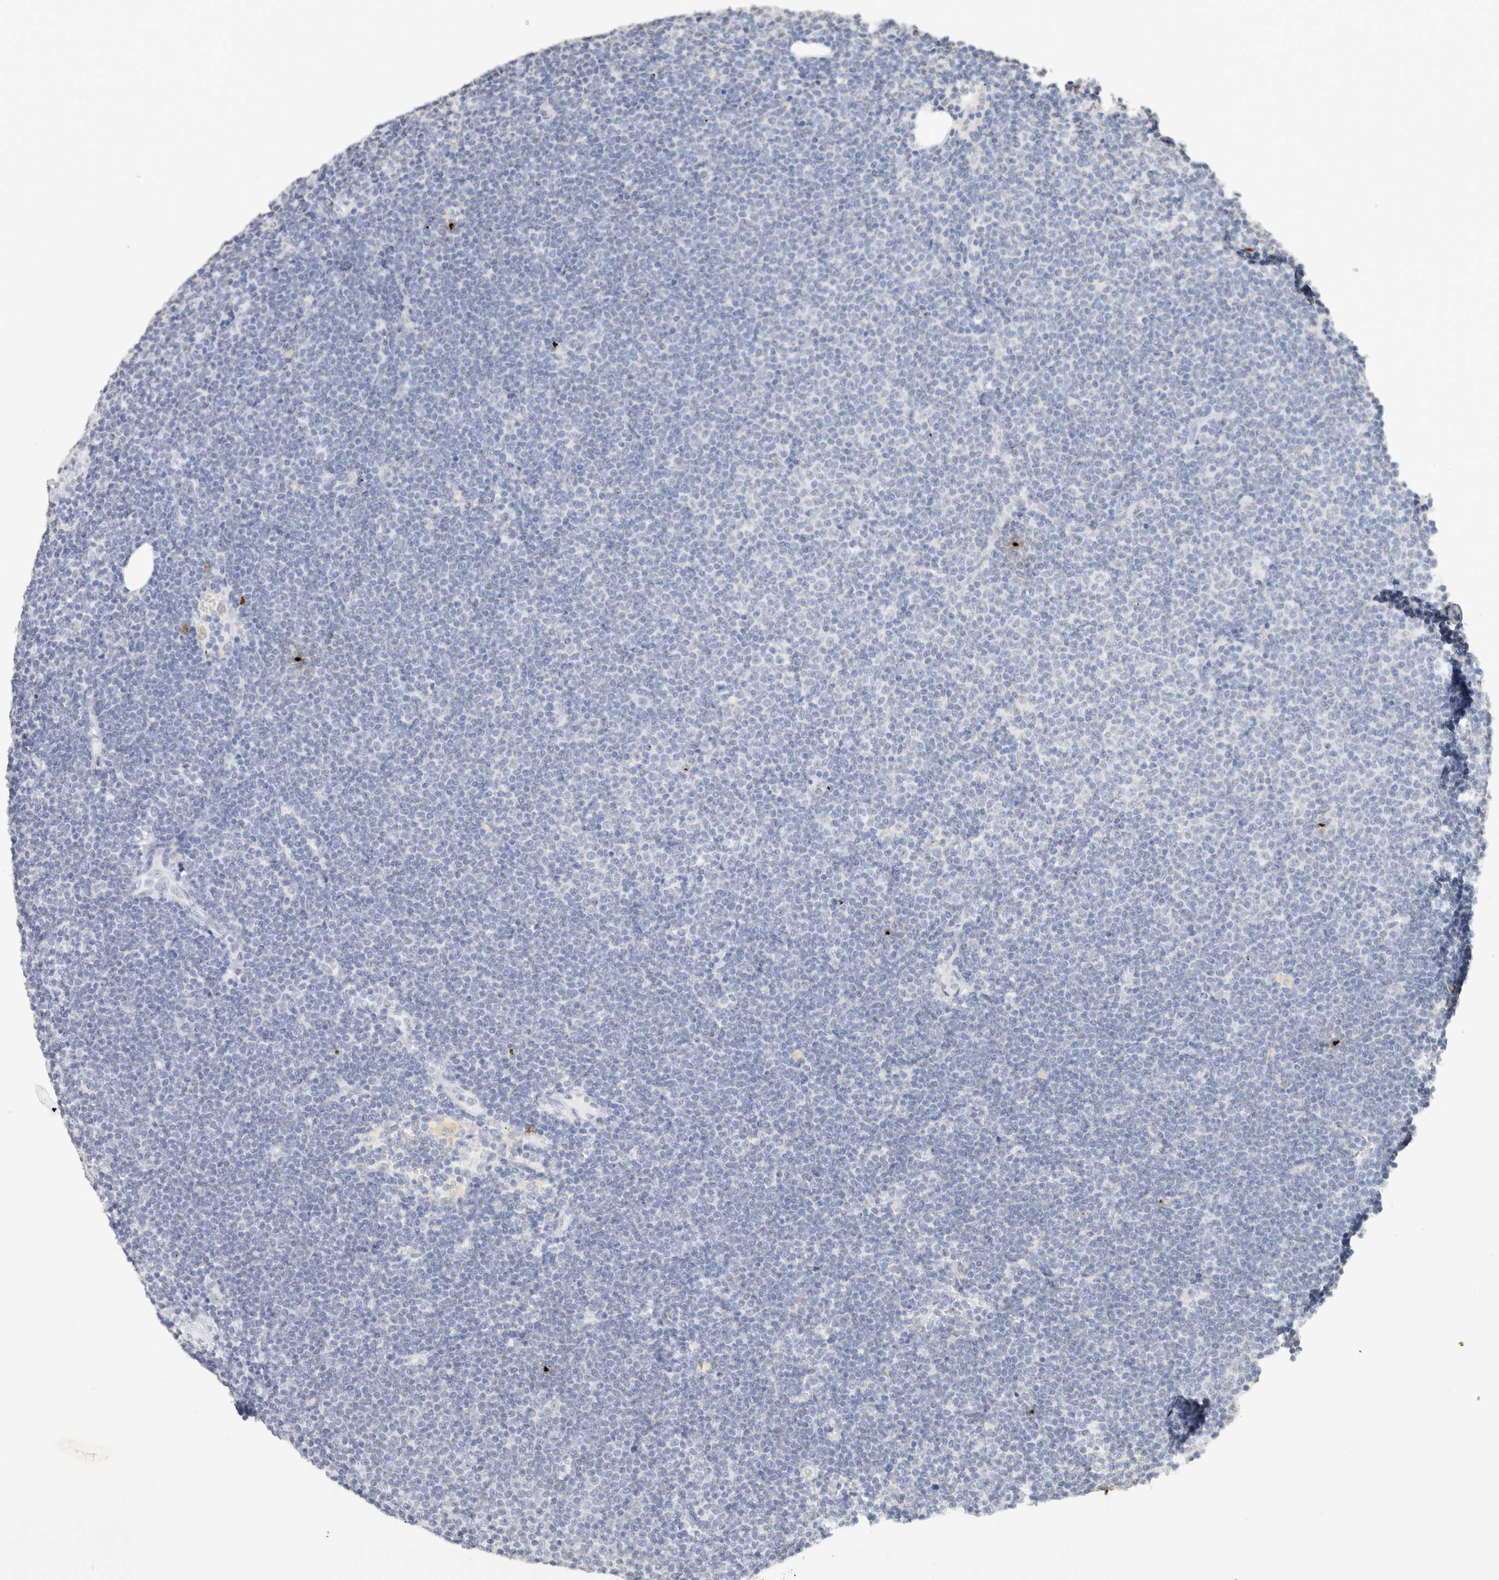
{"staining": {"intensity": "negative", "quantity": "none", "location": "none"}, "tissue": "lymphoma", "cell_type": "Tumor cells", "image_type": "cancer", "snomed": [{"axis": "morphology", "description": "Malignant lymphoma, non-Hodgkin's type, Low grade"}, {"axis": "topography", "description": "Lymph node"}], "caption": "The IHC histopathology image has no significant expression in tumor cells of low-grade malignant lymphoma, non-Hodgkin's type tissue.", "gene": "CD80", "patient": {"sex": "female", "age": 53}}